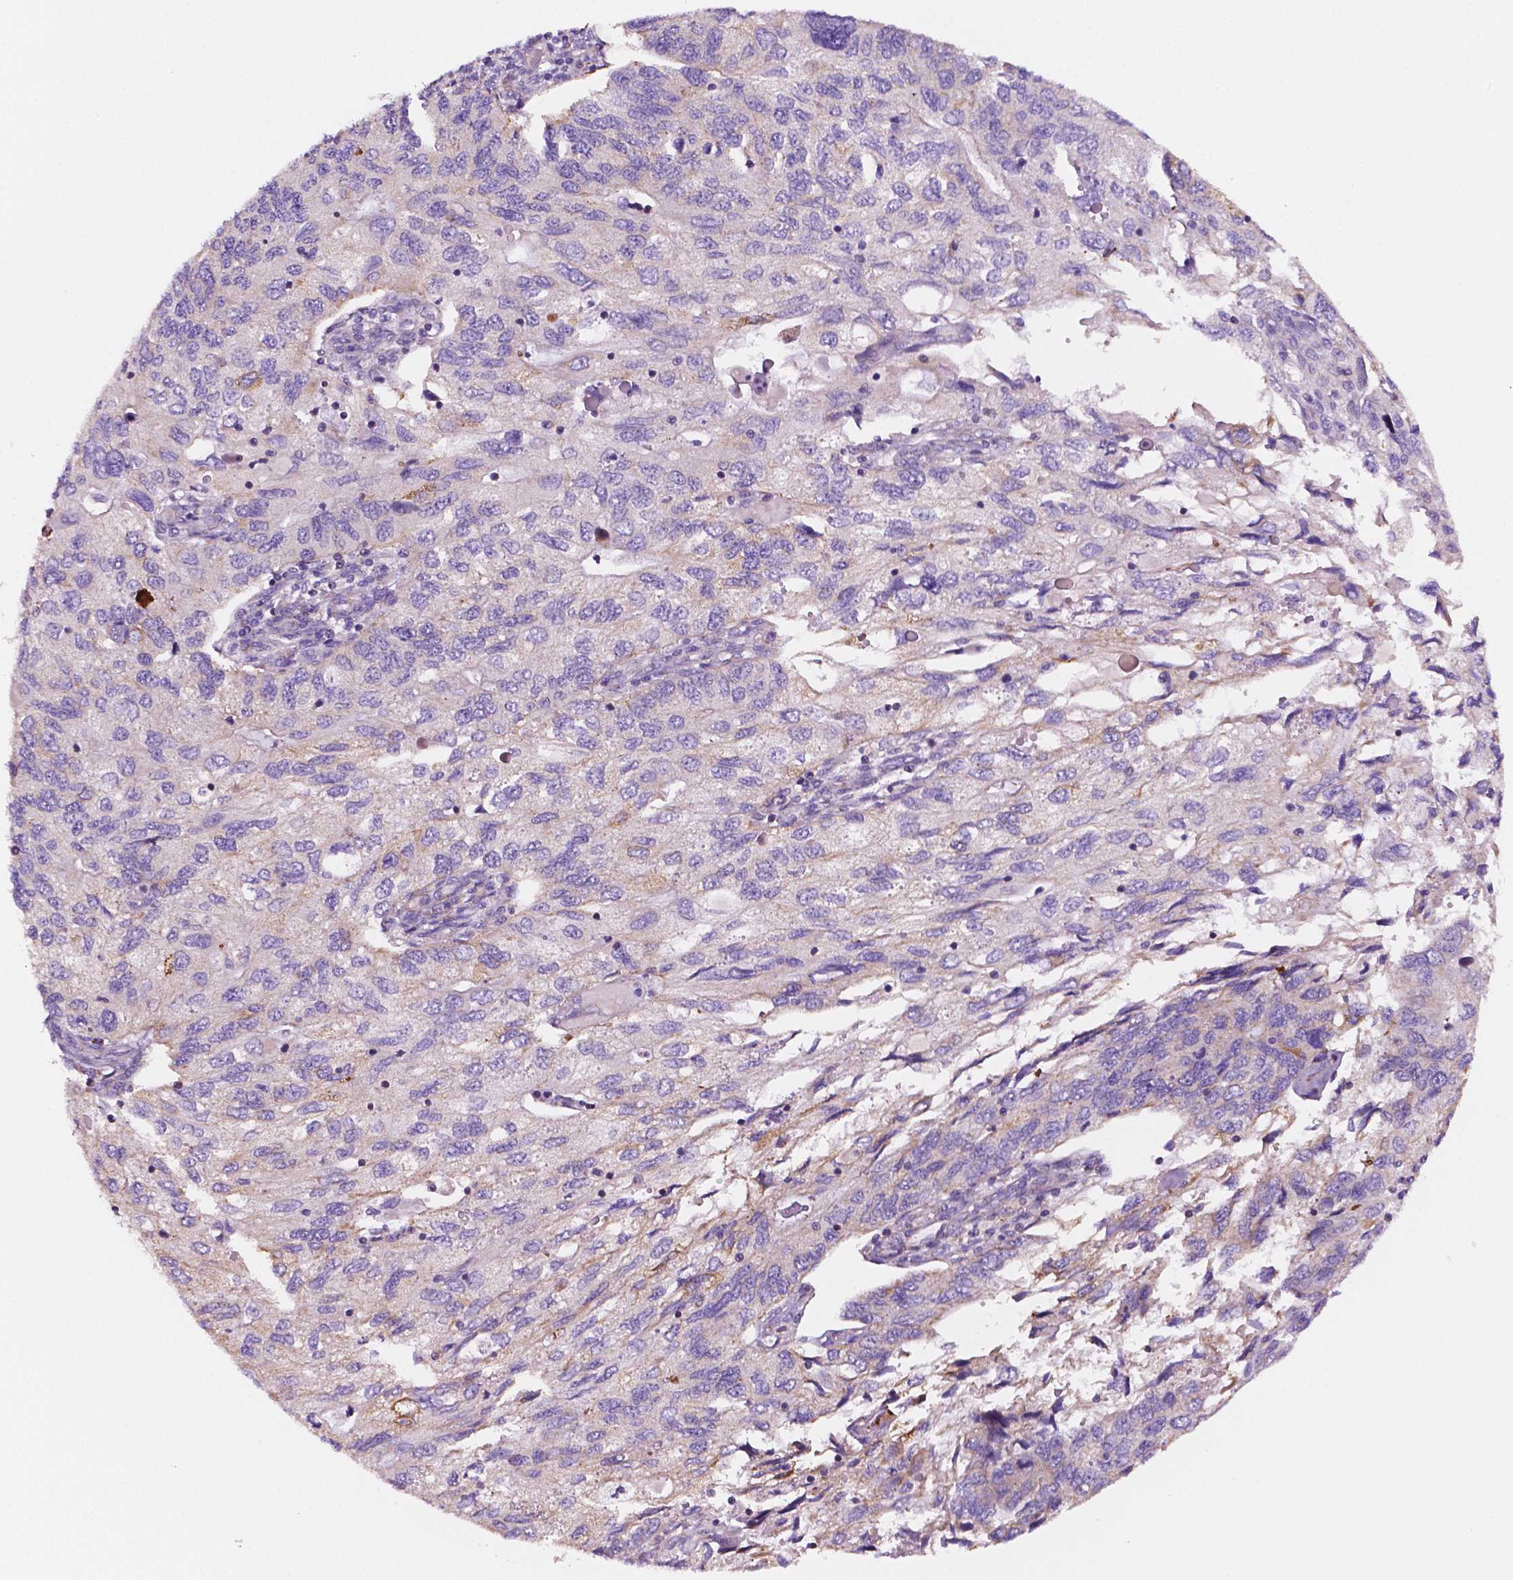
{"staining": {"intensity": "weak", "quantity": "<25%", "location": "cytoplasmic/membranous"}, "tissue": "endometrial cancer", "cell_type": "Tumor cells", "image_type": "cancer", "snomed": [{"axis": "morphology", "description": "Carcinoma, NOS"}, {"axis": "topography", "description": "Uterus"}], "caption": "Immunohistochemical staining of human carcinoma (endometrial) shows no significant expression in tumor cells. The staining is performed using DAB (3,3'-diaminobenzidine) brown chromogen with nuclei counter-stained in using hematoxylin.", "gene": "GEMIN4", "patient": {"sex": "female", "age": 76}}